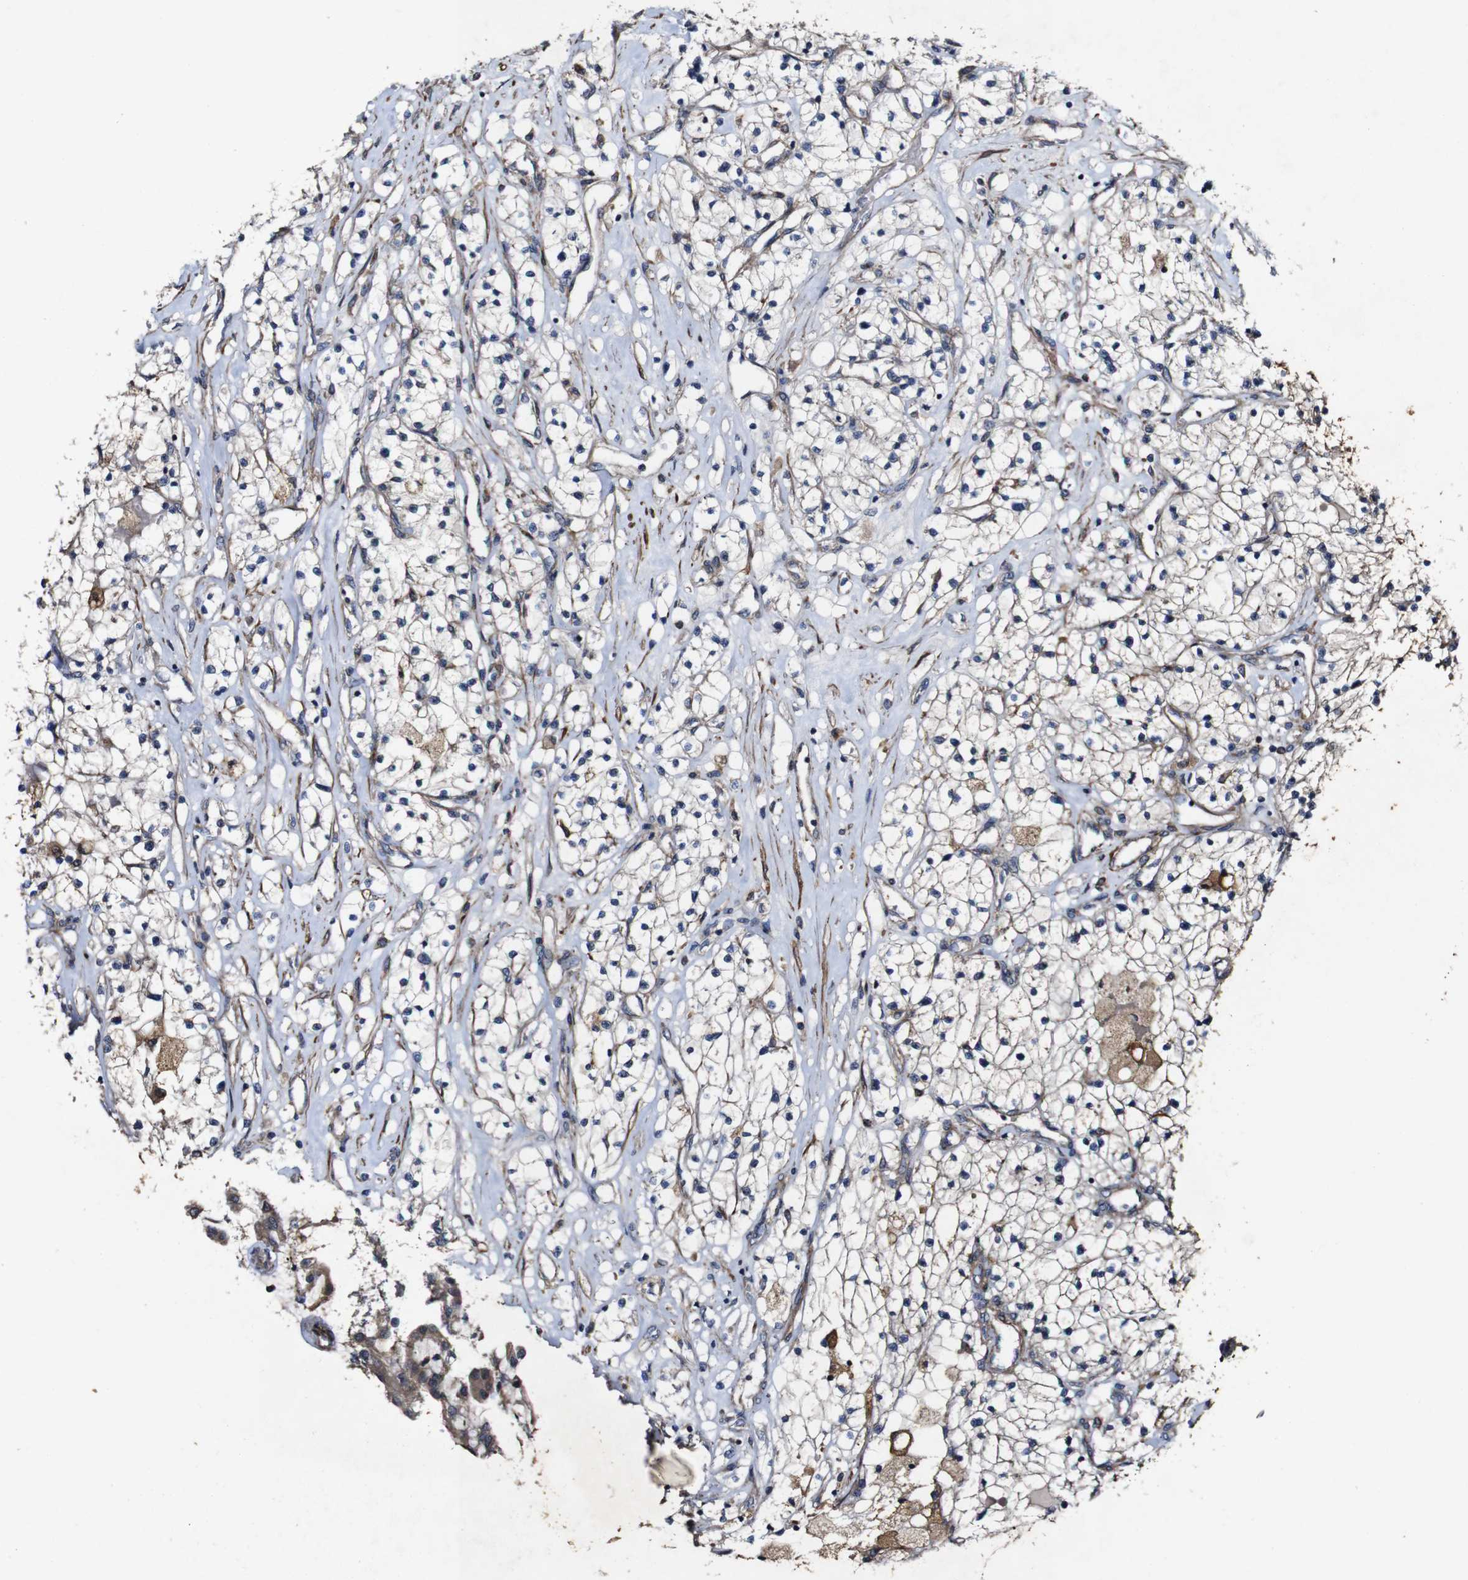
{"staining": {"intensity": "negative", "quantity": "none", "location": "none"}, "tissue": "renal cancer", "cell_type": "Tumor cells", "image_type": "cancer", "snomed": [{"axis": "morphology", "description": "Adenocarcinoma, NOS"}, {"axis": "topography", "description": "Kidney"}], "caption": "Adenocarcinoma (renal) was stained to show a protein in brown. There is no significant staining in tumor cells. The staining is performed using DAB brown chromogen with nuclei counter-stained in using hematoxylin.", "gene": "GSDME", "patient": {"sex": "male", "age": 68}}